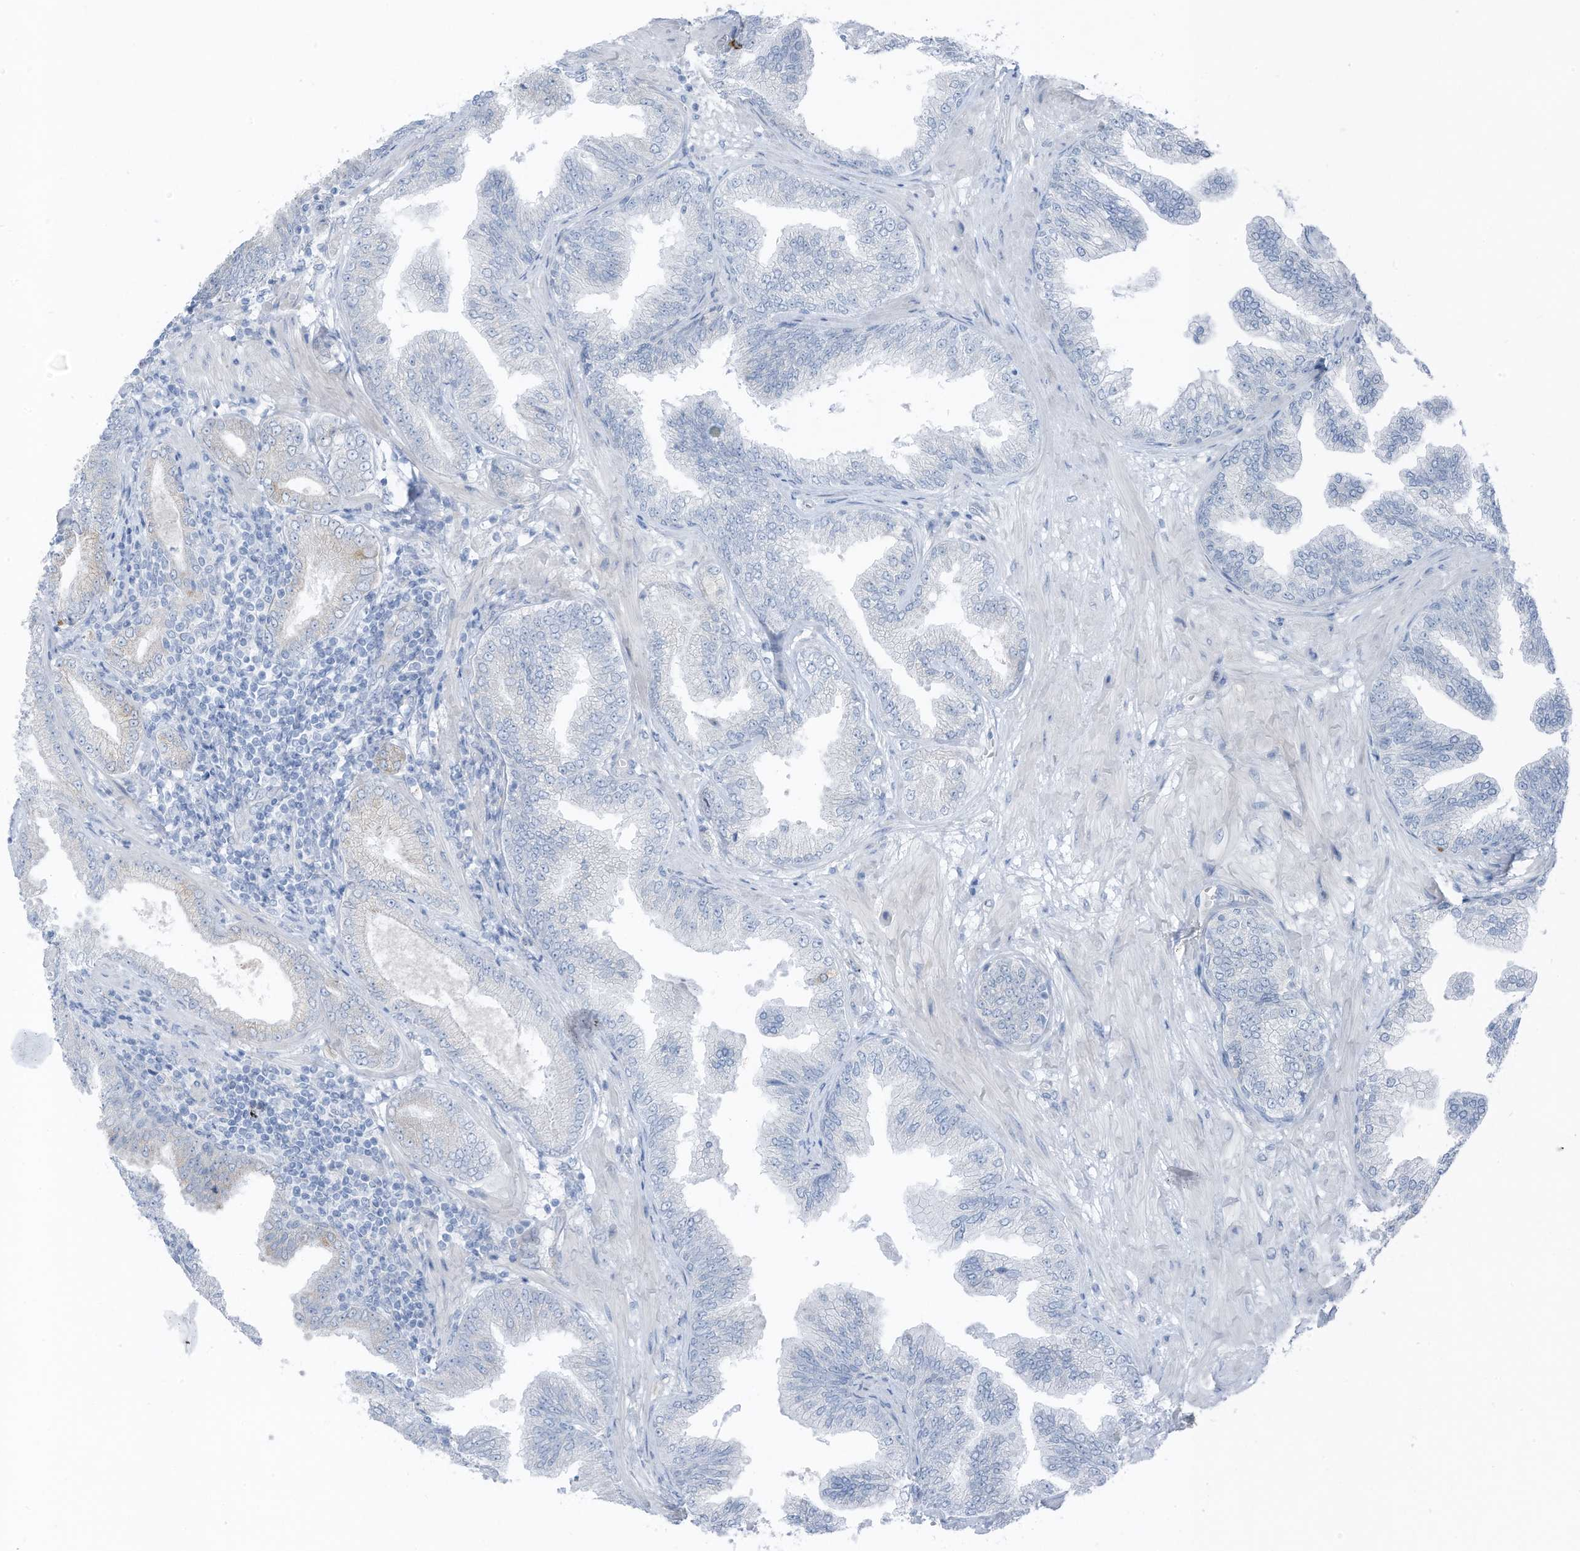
{"staining": {"intensity": "negative", "quantity": "none", "location": "none"}, "tissue": "prostate cancer", "cell_type": "Tumor cells", "image_type": "cancer", "snomed": [{"axis": "morphology", "description": "Adenocarcinoma, Low grade"}, {"axis": "topography", "description": "Prostate"}], "caption": "Immunohistochemistry (IHC) image of human prostate adenocarcinoma (low-grade) stained for a protein (brown), which demonstrates no staining in tumor cells.", "gene": "ARHGEF33", "patient": {"sex": "male", "age": 63}}